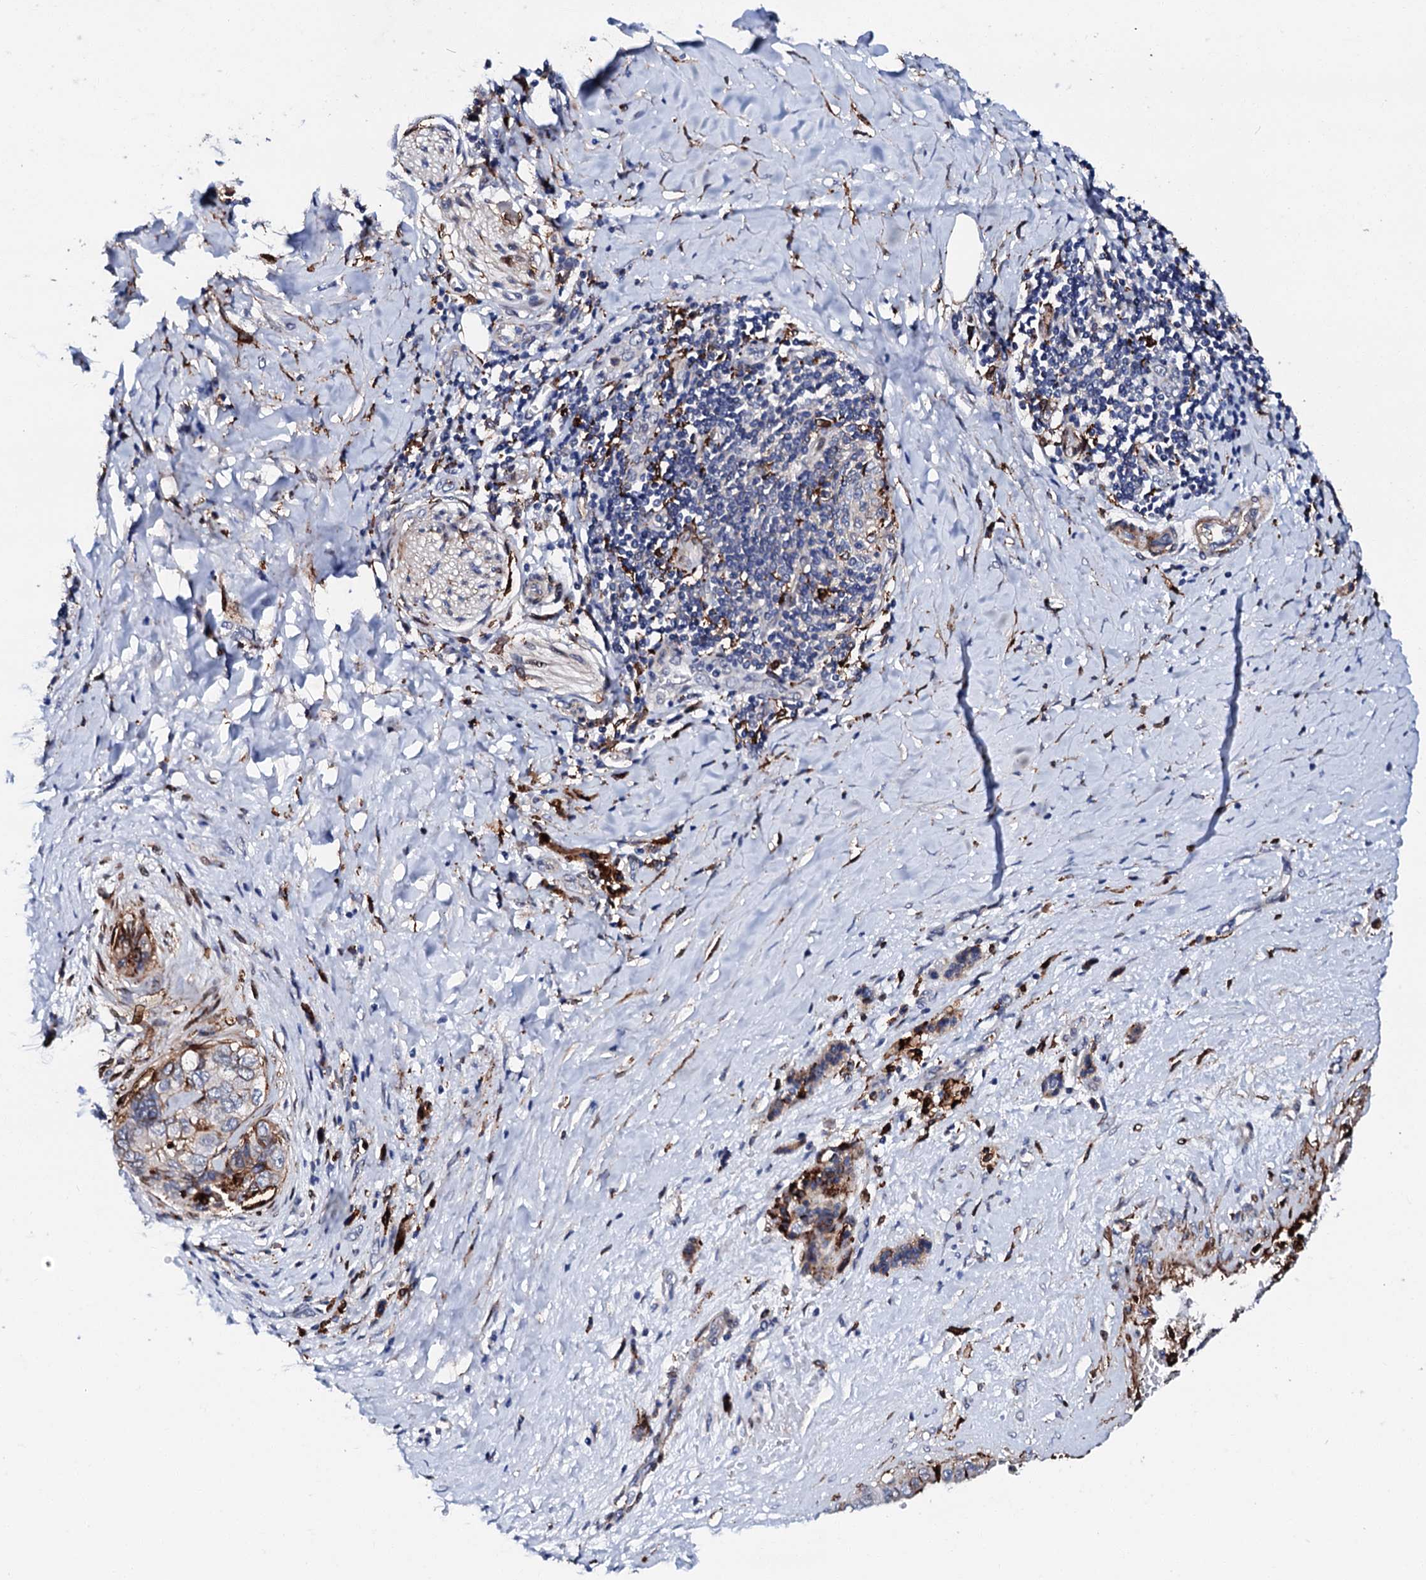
{"staining": {"intensity": "weak", "quantity": "25%-75%", "location": "cytoplasmic/membranous"}, "tissue": "pancreatic cancer", "cell_type": "Tumor cells", "image_type": "cancer", "snomed": [{"axis": "morphology", "description": "Adenocarcinoma, NOS"}, {"axis": "topography", "description": "Pancreas"}], "caption": "Pancreatic cancer was stained to show a protein in brown. There is low levels of weak cytoplasmic/membranous staining in about 25%-75% of tumor cells.", "gene": "MED13L", "patient": {"sex": "male", "age": 51}}